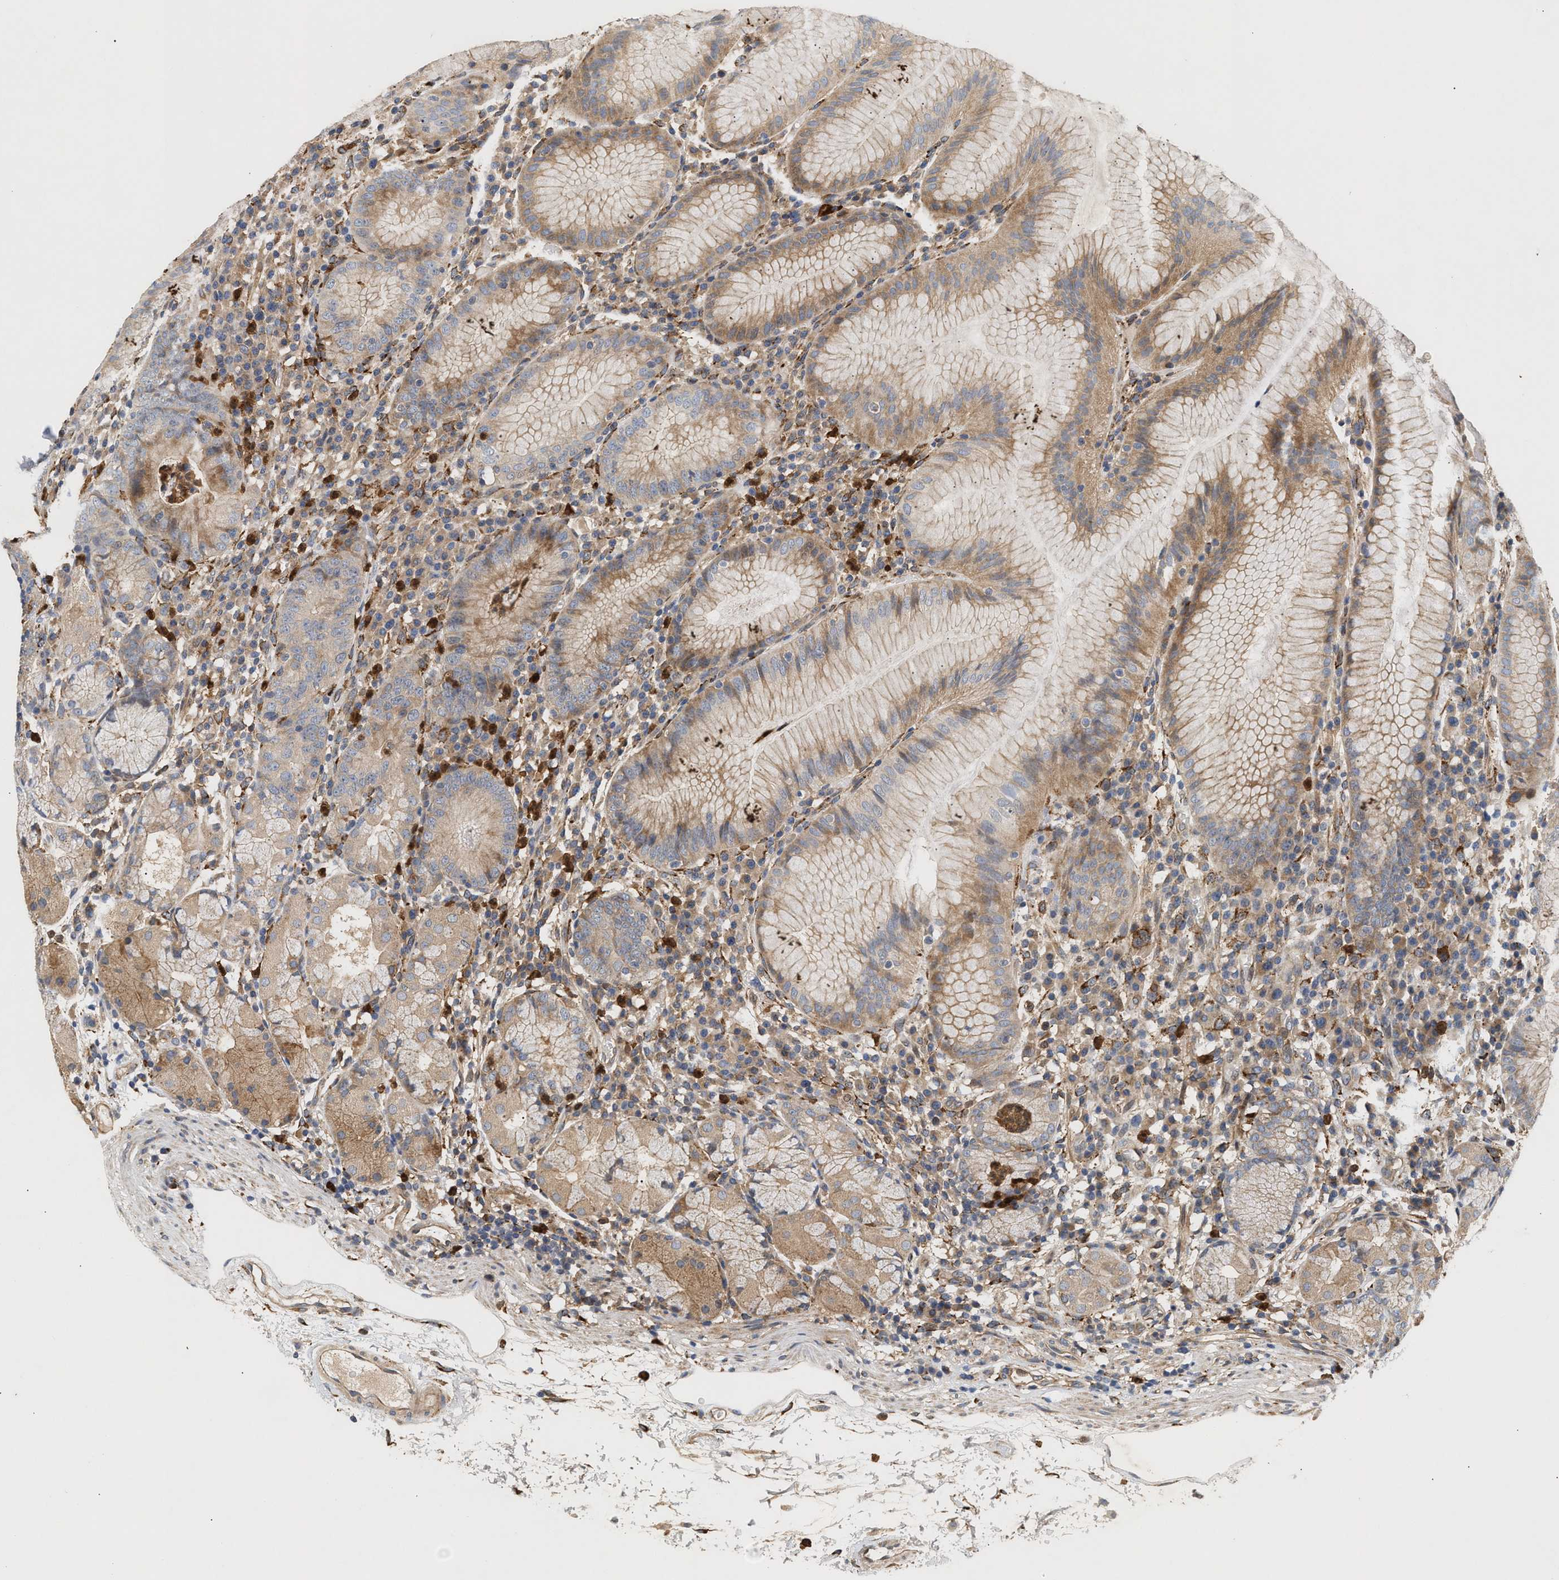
{"staining": {"intensity": "moderate", "quantity": ">75%", "location": "cytoplasmic/membranous"}, "tissue": "stomach", "cell_type": "Glandular cells", "image_type": "normal", "snomed": [{"axis": "morphology", "description": "Normal tissue, NOS"}, {"axis": "topography", "description": "Stomach"}, {"axis": "topography", "description": "Stomach, lower"}], "caption": "Stomach stained for a protein (brown) shows moderate cytoplasmic/membranous positive expression in approximately >75% of glandular cells.", "gene": "PLCD1", "patient": {"sex": "female", "age": 75}}